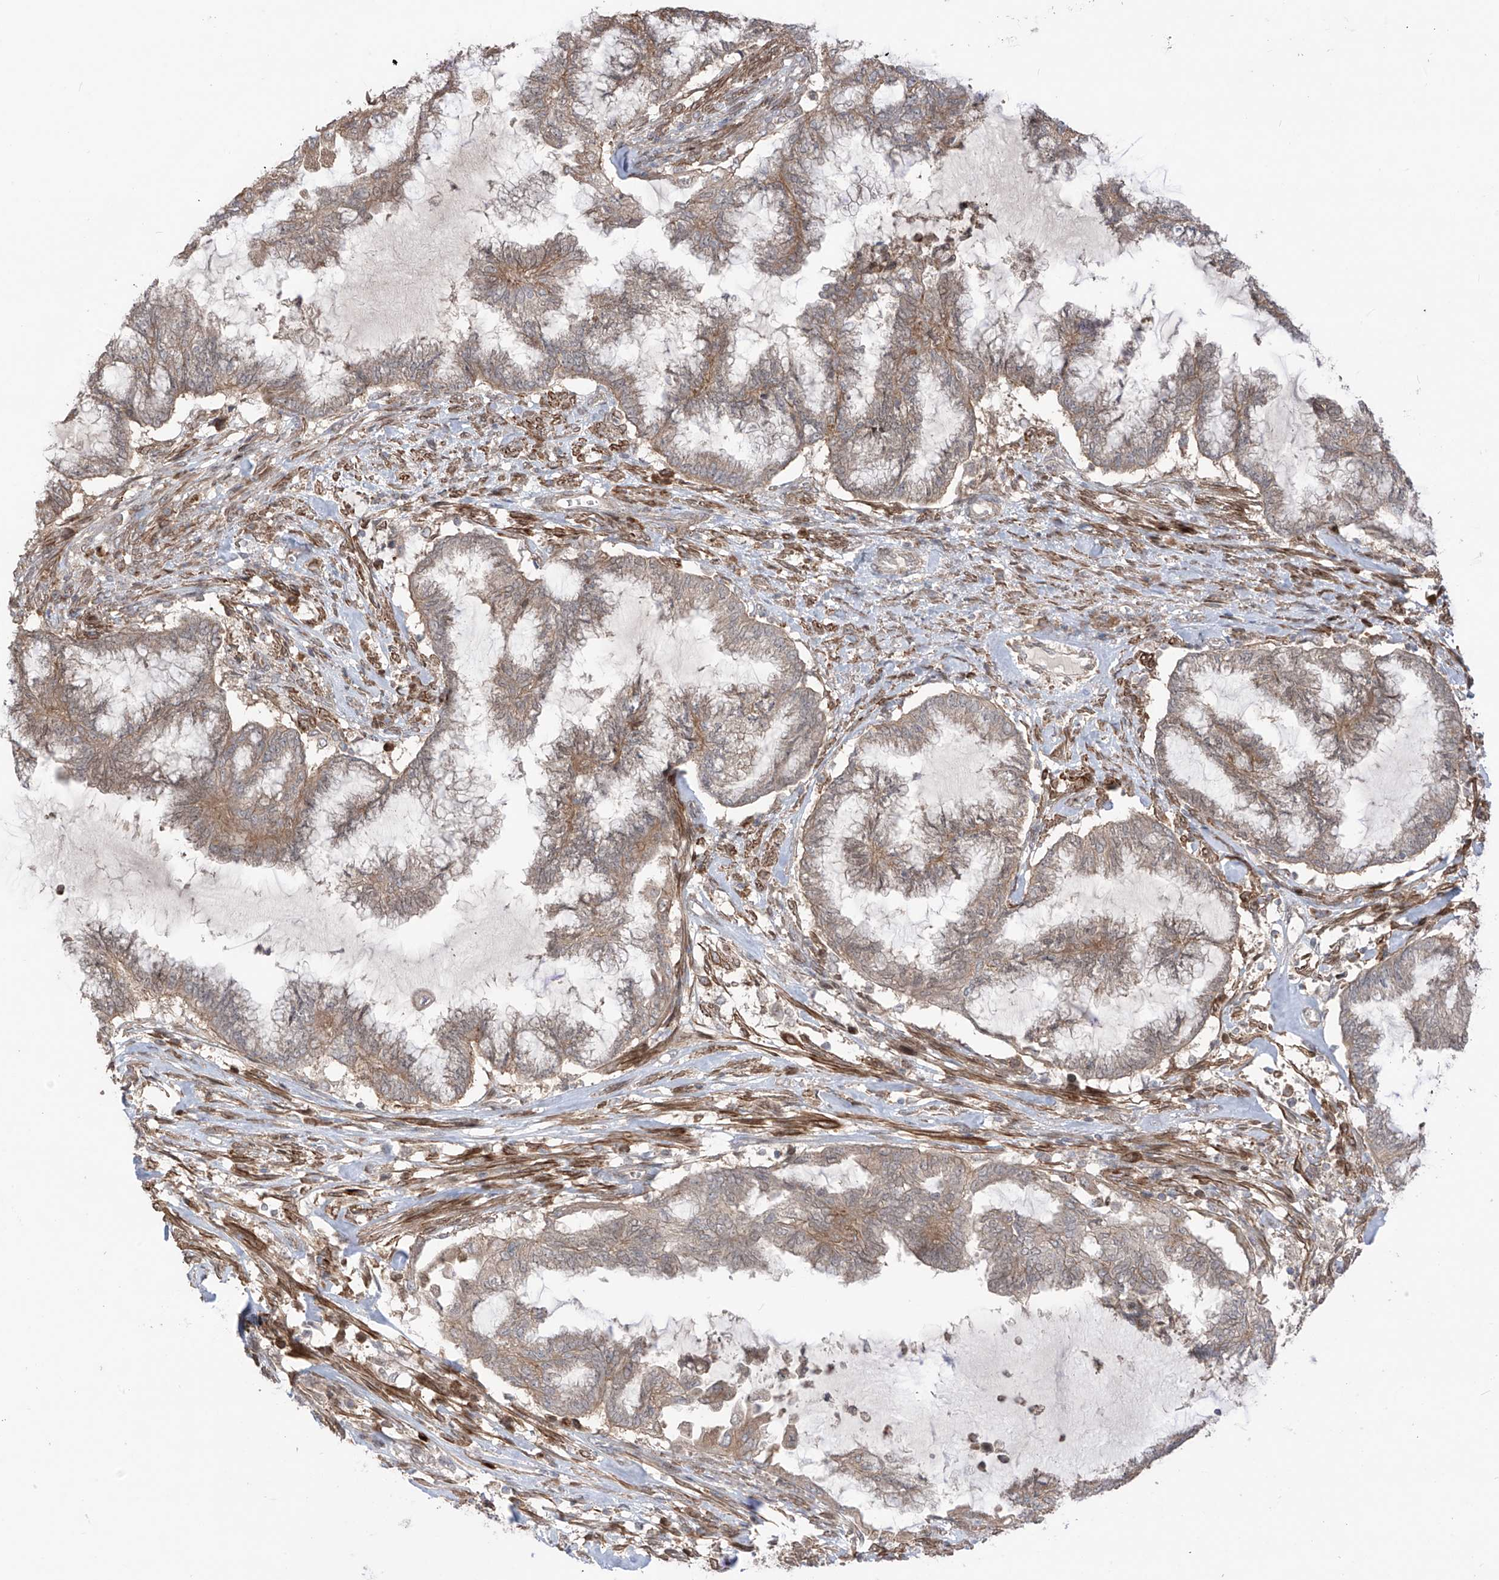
{"staining": {"intensity": "weak", "quantity": ">75%", "location": "cytoplasmic/membranous"}, "tissue": "endometrial cancer", "cell_type": "Tumor cells", "image_type": "cancer", "snomed": [{"axis": "morphology", "description": "Adenocarcinoma, NOS"}, {"axis": "topography", "description": "Endometrium"}], "caption": "Protein positivity by immunohistochemistry shows weak cytoplasmic/membranous expression in about >75% of tumor cells in endometrial cancer (adenocarcinoma). (Brightfield microscopy of DAB IHC at high magnification).", "gene": "LRRC74A", "patient": {"sex": "female", "age": 86}}